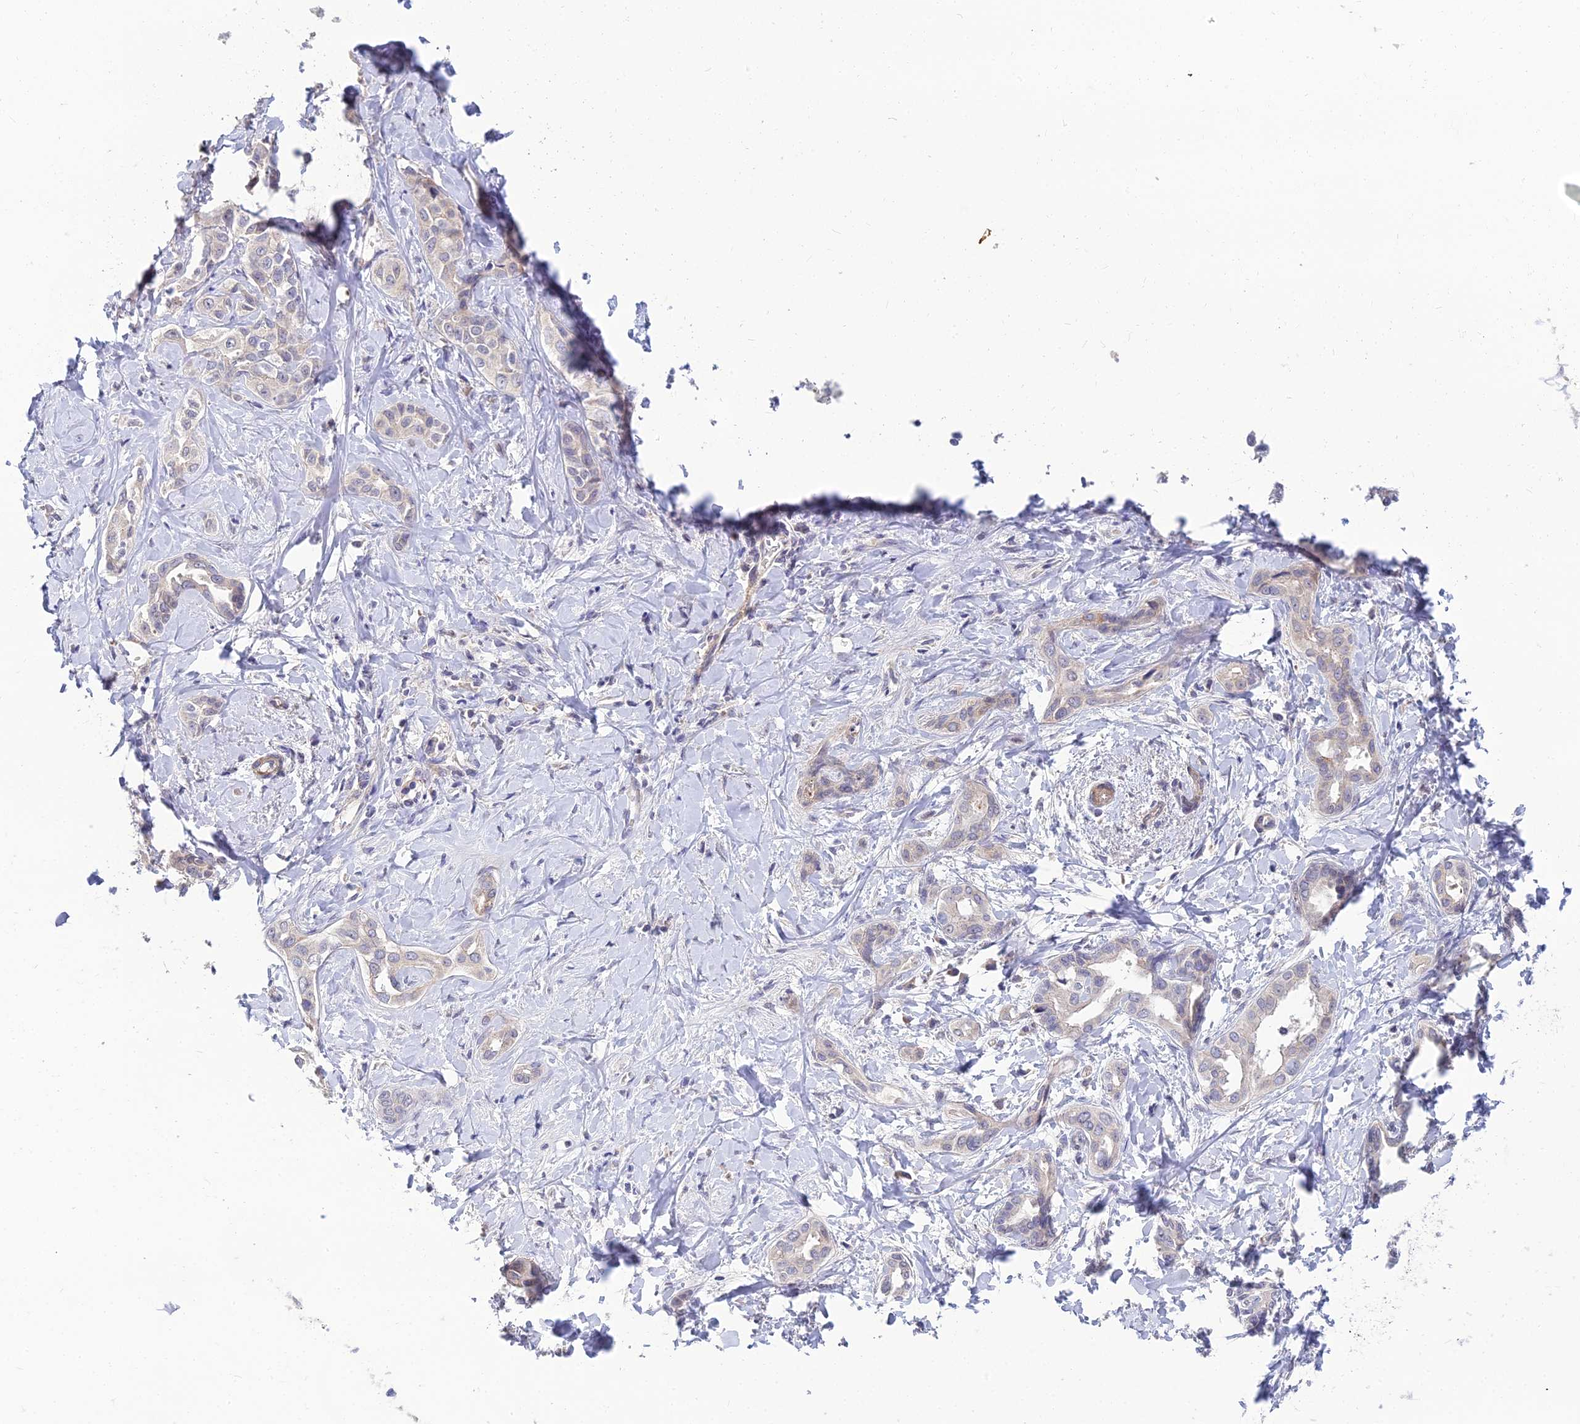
{"staining": {"intensity": "negative", "quantity": "none", "location": "none"}, "tissue": "liver cancer", "cell_type": "Tumor cells", "image_type": "cancer", "snomed": [{"axis": "morphology", "description": "Cholangiocarcinoma"}, {"axis": "topography", "description": "Liver"}], "caption": "Immunohistochemistry (IHC) photomicrograph of neoplastic tissue: human liver cholangiocarcinoma stained with DAB reveals no significant protein expression in tumor cells.", "gene": "NPY", "patient": {"sex": "female", "age": 77}}